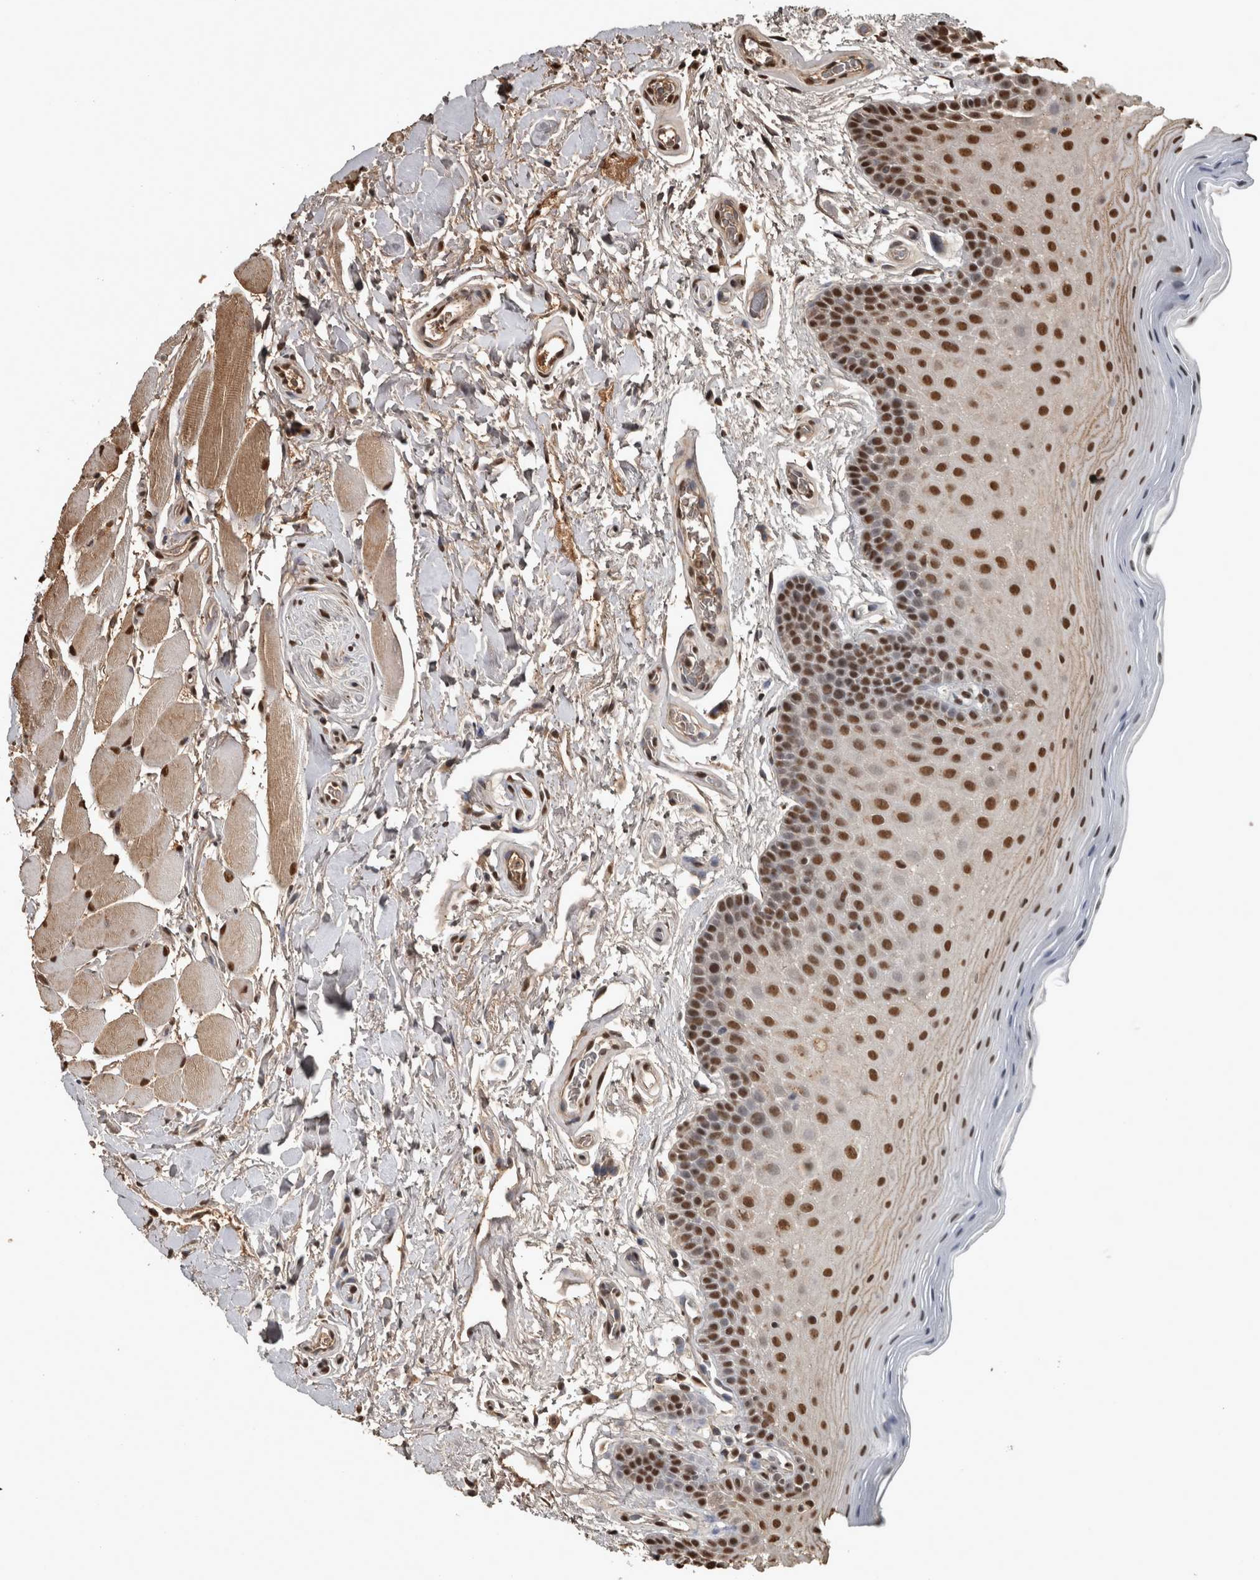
{"staining": {"intensity": "strong", "quantity": ">75%", "location": "nuclear"}, "tissue": "oral mucosa", "cell_type": "Squamous epithelial cells", "image_type": "normal", "snomed": [{"axis": "morphology", "description": "Normal tissue, NOS"}, {"axis": "topography", "description": "Oral tissue"}], "caption": "This image exhibits IHC staining of normal oral mucosa, with high strong nuclear positivity in approximately >75% of squamous epithelial cells.", "gene": "TGS1", "patient": {"sex": "male", "age": 62}}